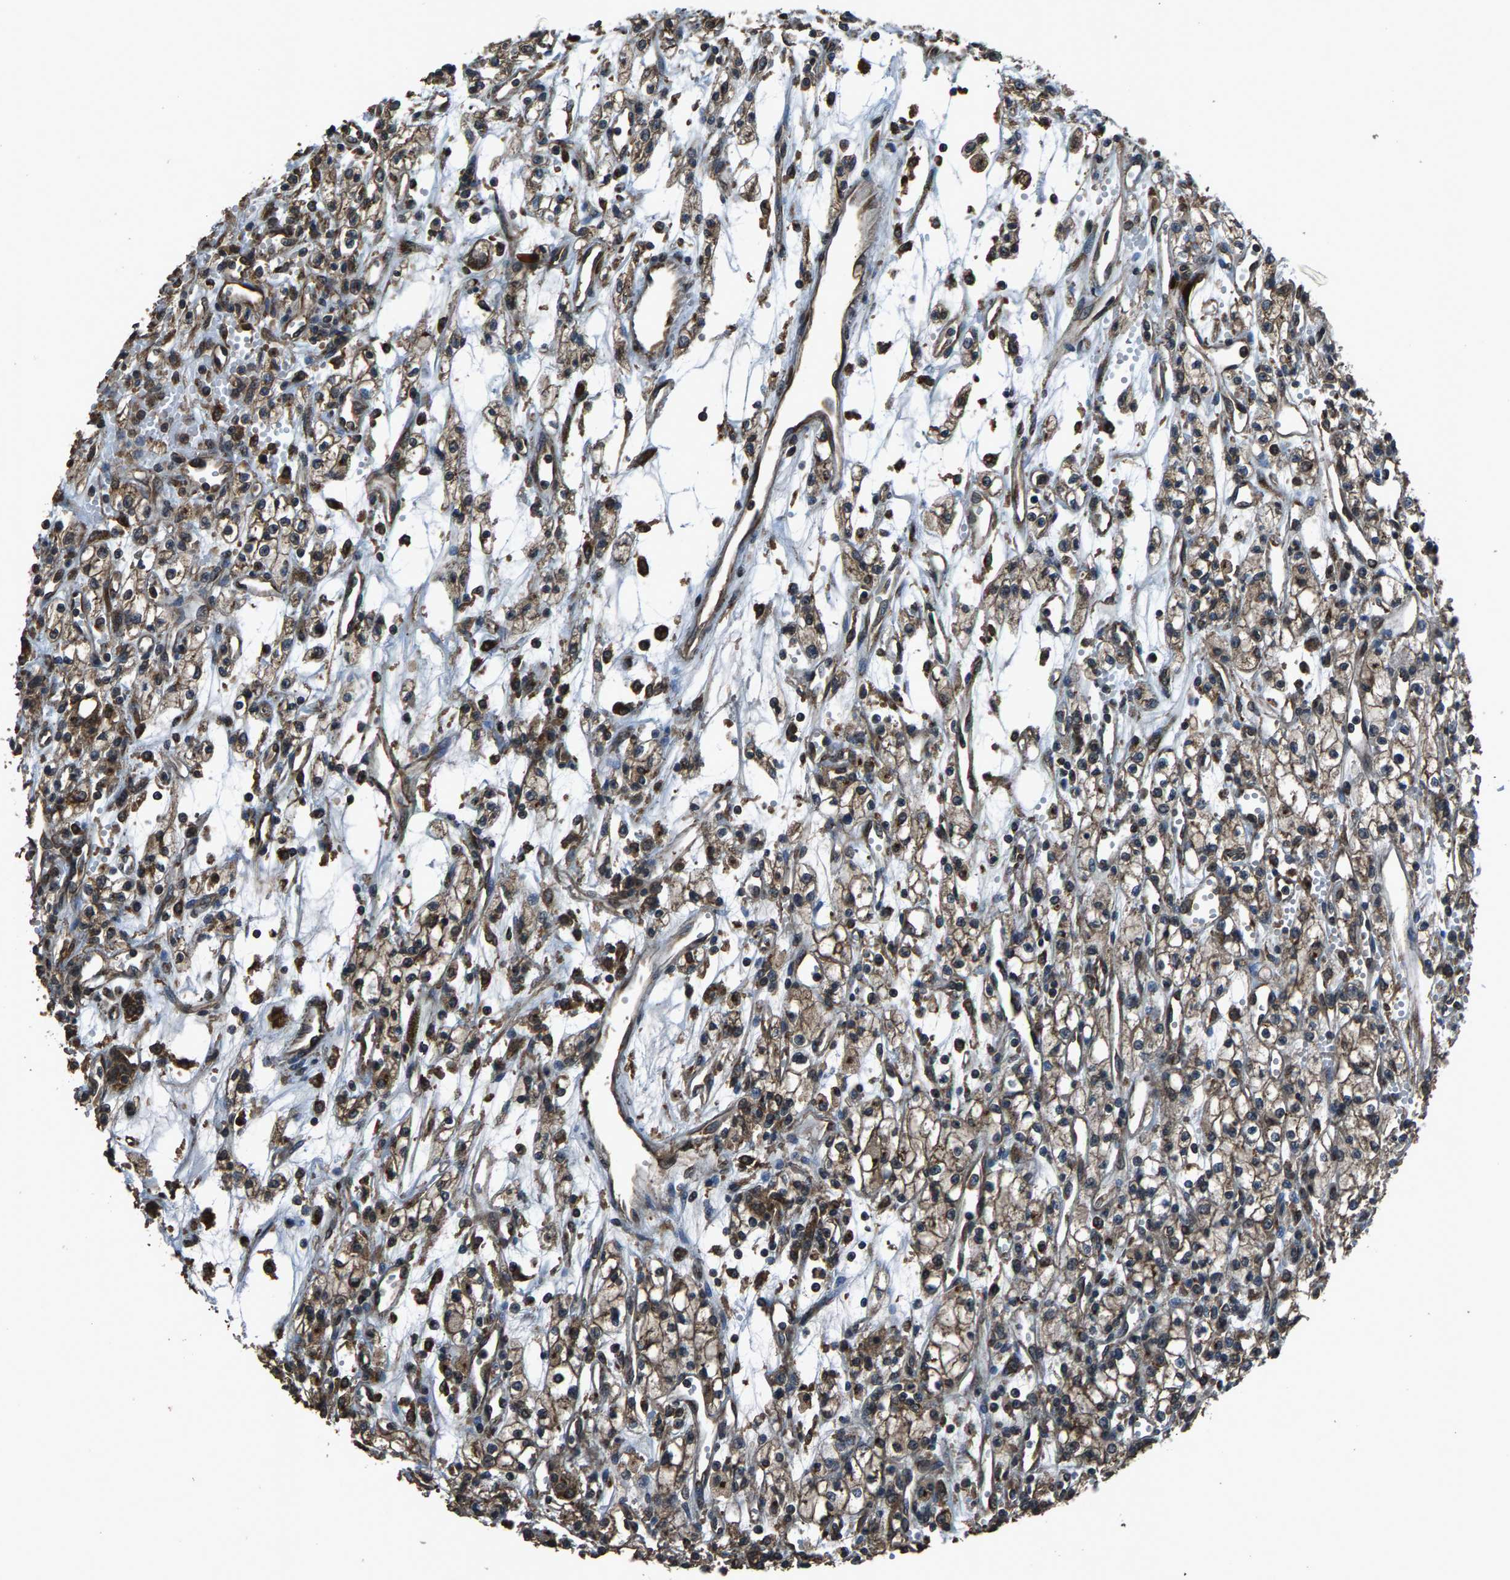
{"staining": {"intensity": "moderate", "quantity": "25%-75%", "location": "cytoplasmic/membranous"}, "tissue": "renal cancer", "cell_type": "Tumor cells", "image_type": "cancer", "snomed": [{"axis": "morphology", "description": "Adenocarcinoma, NOS"}, {"axis": "topography", "description": "Kidney"}], "caption": "Tumor cells show medium levels of moderate cytoplasmic/membranous positivity in about 25%-75% of cells in human adenocarcinoma (renal).", "gene": "SLC38A10", "patient": {"sex": "male", "age": 59}}